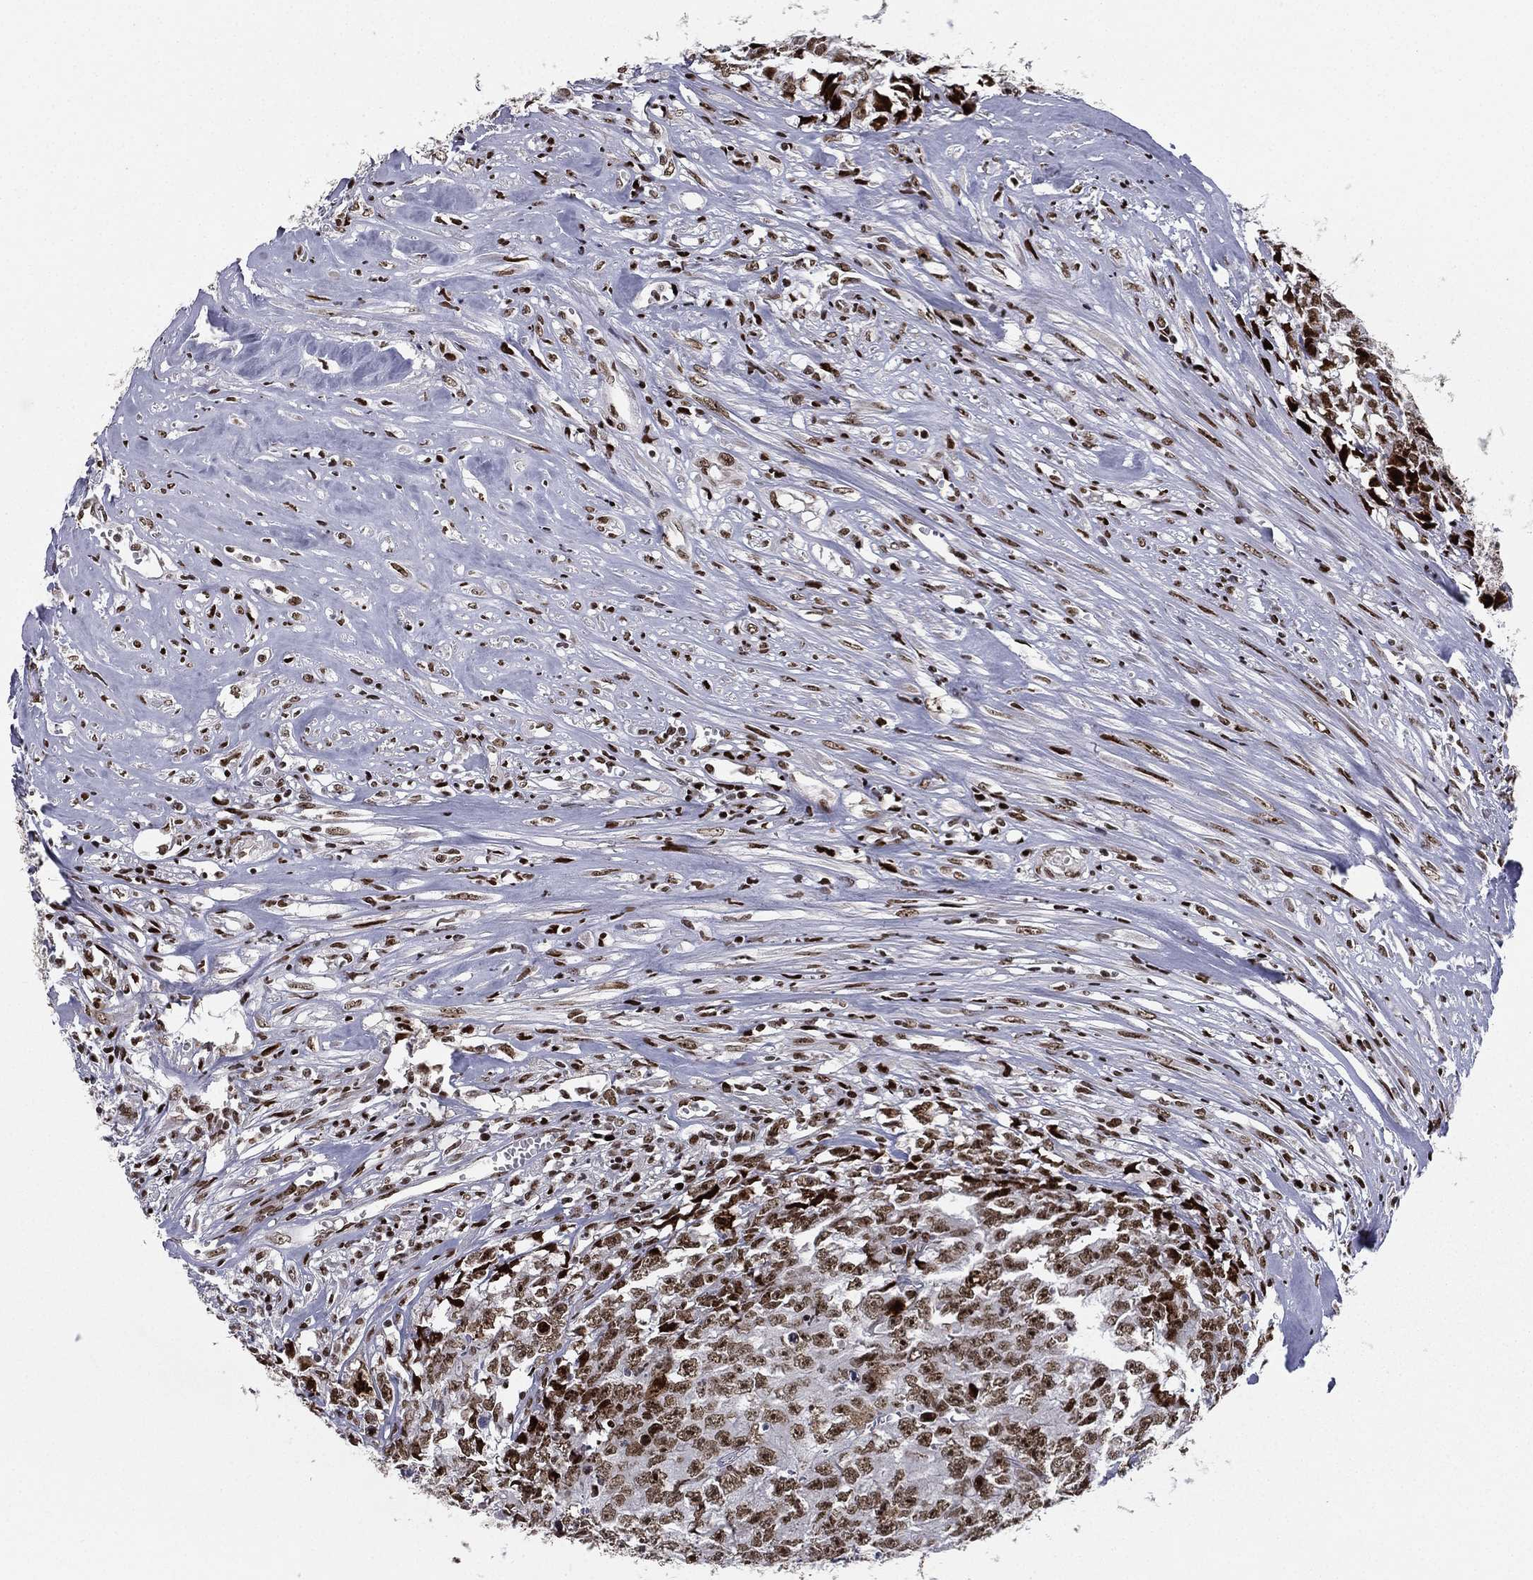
{"staining": {"intensity": "moderate", "quantity": ">75%", "location": "nuclear"}, "tissue": "testis cancer", "cell_type": "Tumor cells", "image_type": "cancer", "snomed": [{"axis": "morphology", "description": "Carcinoma, Embryonal, NOS"}, {"axis": "morphology", "description": "Teratoma, malignant, NOS"}, {"axis": "topography", "description": "Testis"}], "caption": "IHC of human testis cancer demonstrates medium levels of moderate nuclear staining in approximately >75% of tumor cells.", "gene": "RTF1", "patient": {"sex": "male", "age": 24}}